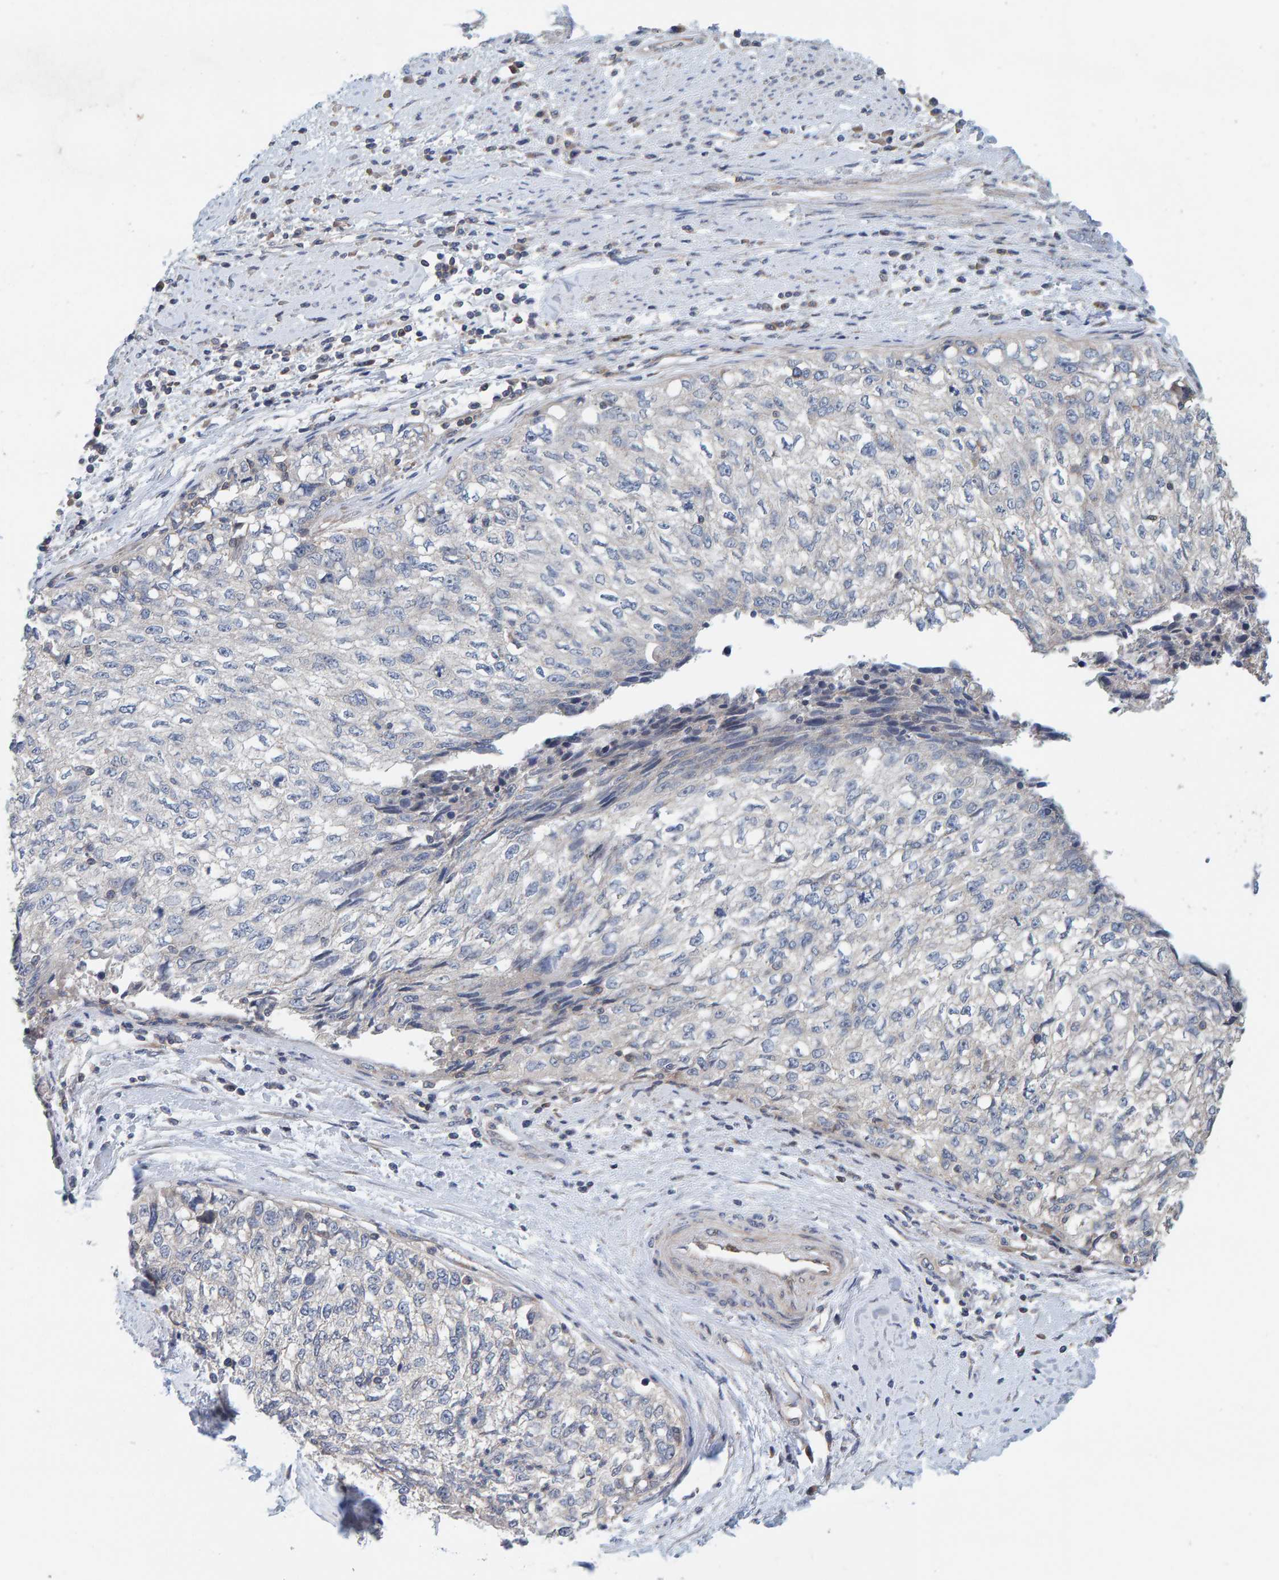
{"staining": {"intensity": "negative", "quantity": "none", "location": "none"}, "tissue": "cervical cancer", "cell_type": "Tumor cells", "image_type": "cancer", "snomed": [{"axis": "morphology", "description": "Squamous cell carcinoma, NOS"}, {"axis": "topography", "description": "Cervix"}], "caption": "Immunohistochemistry of human cervical squamous cell carcinoma reveals no staining in tumor cells. (DAB immunohistochemistry (IHC) with hematoxylin counter stain).", "gene": "CCM2", "patient": {"sex": "female", "age": 57}}